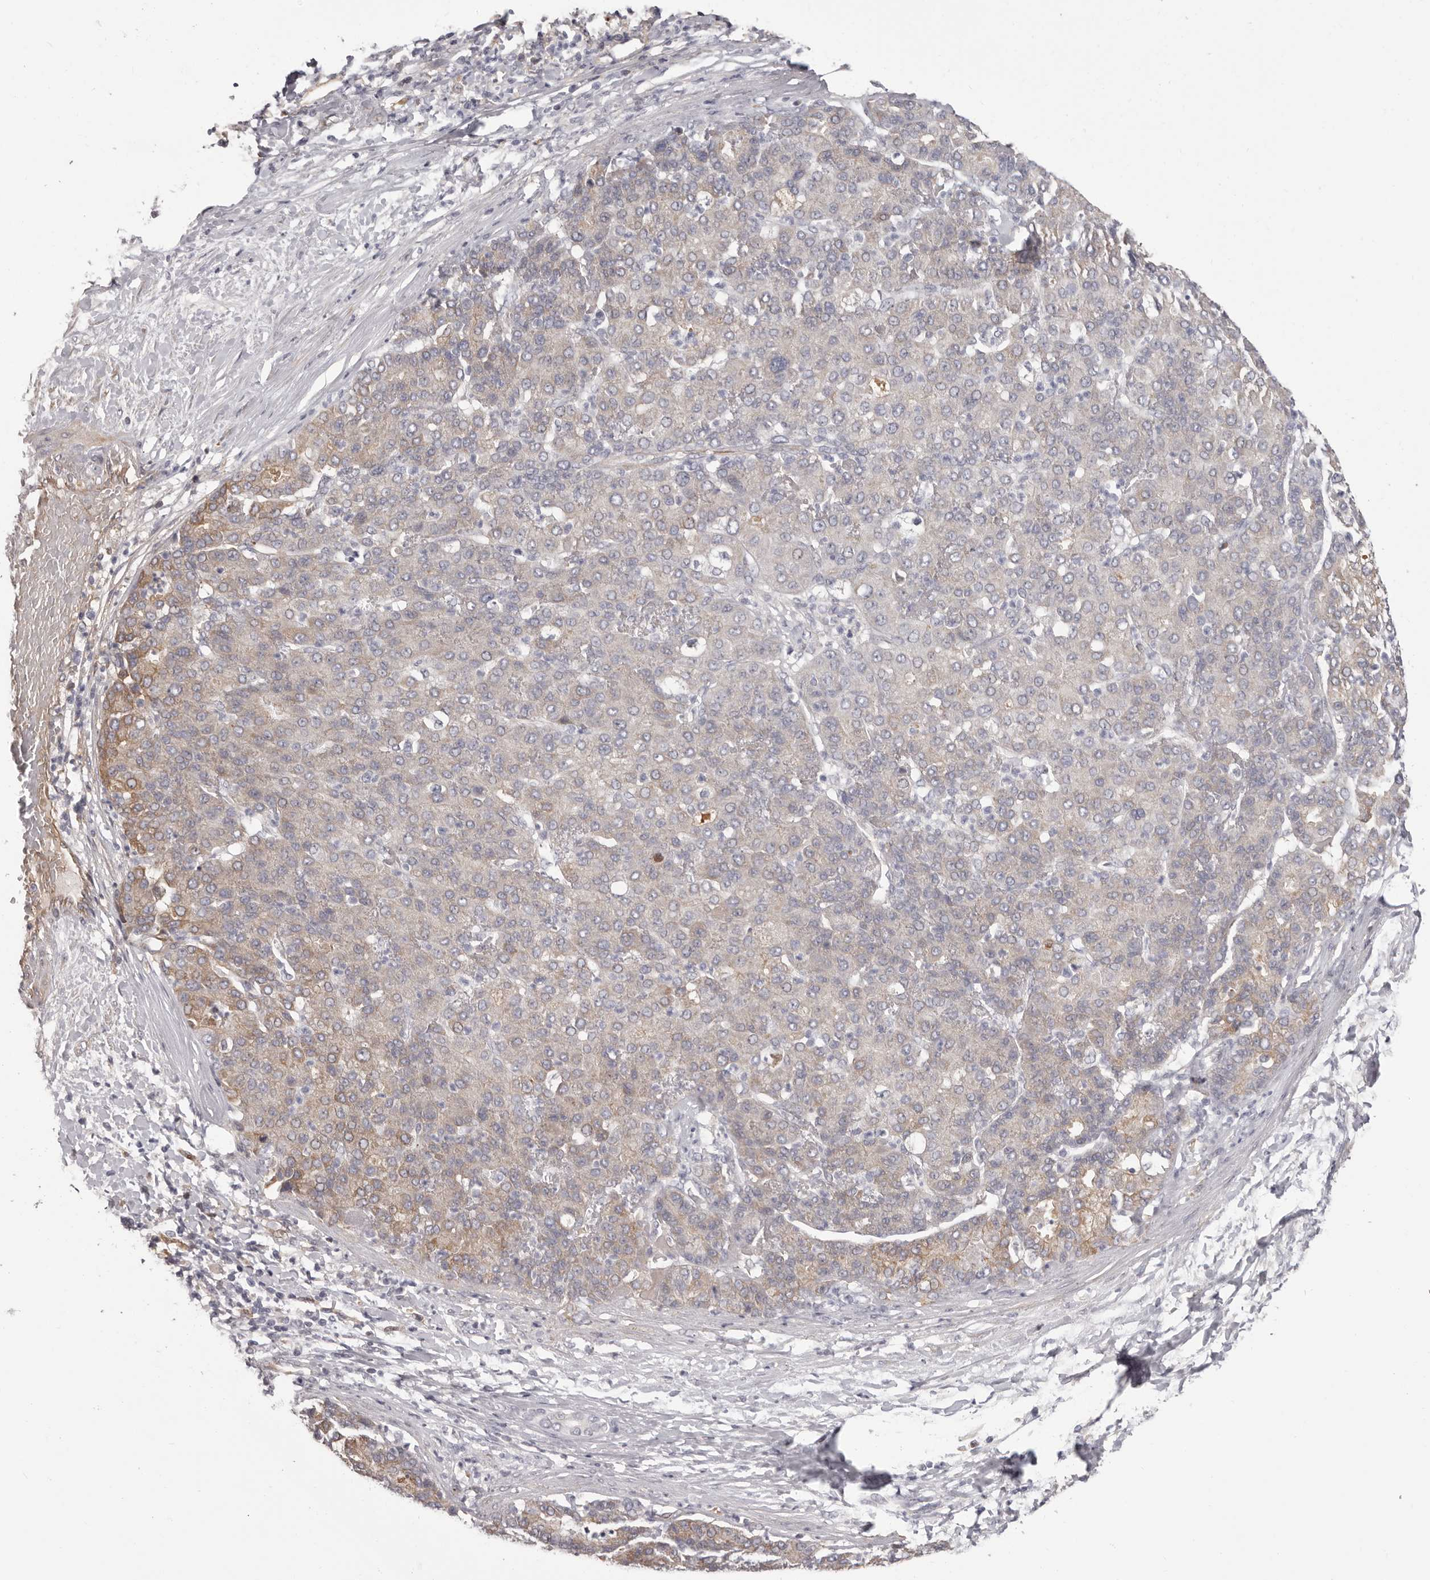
{"staining": {"intensity": "weak", "quantity": "25%-75%", "location": "cytoplasmic/membranous"}, "tissue": "liver cancer", "cell_type": "Tumor cells", "image_type": "cancer", "snomed": [{"axis": "morphology", "description": "Carcinoma, Hepatocellular, NOS"}, {"axis": "topography", "description": "Liver"}], "caption": "Protein expression analysis of hepatocellular carcinoma (liver) reveals weak cytoplasmic/membranous staining in approximately 25%-75% of tumor cells.", "gene": "OTUD3", "patient": {"sex": "male", "age": 65}}